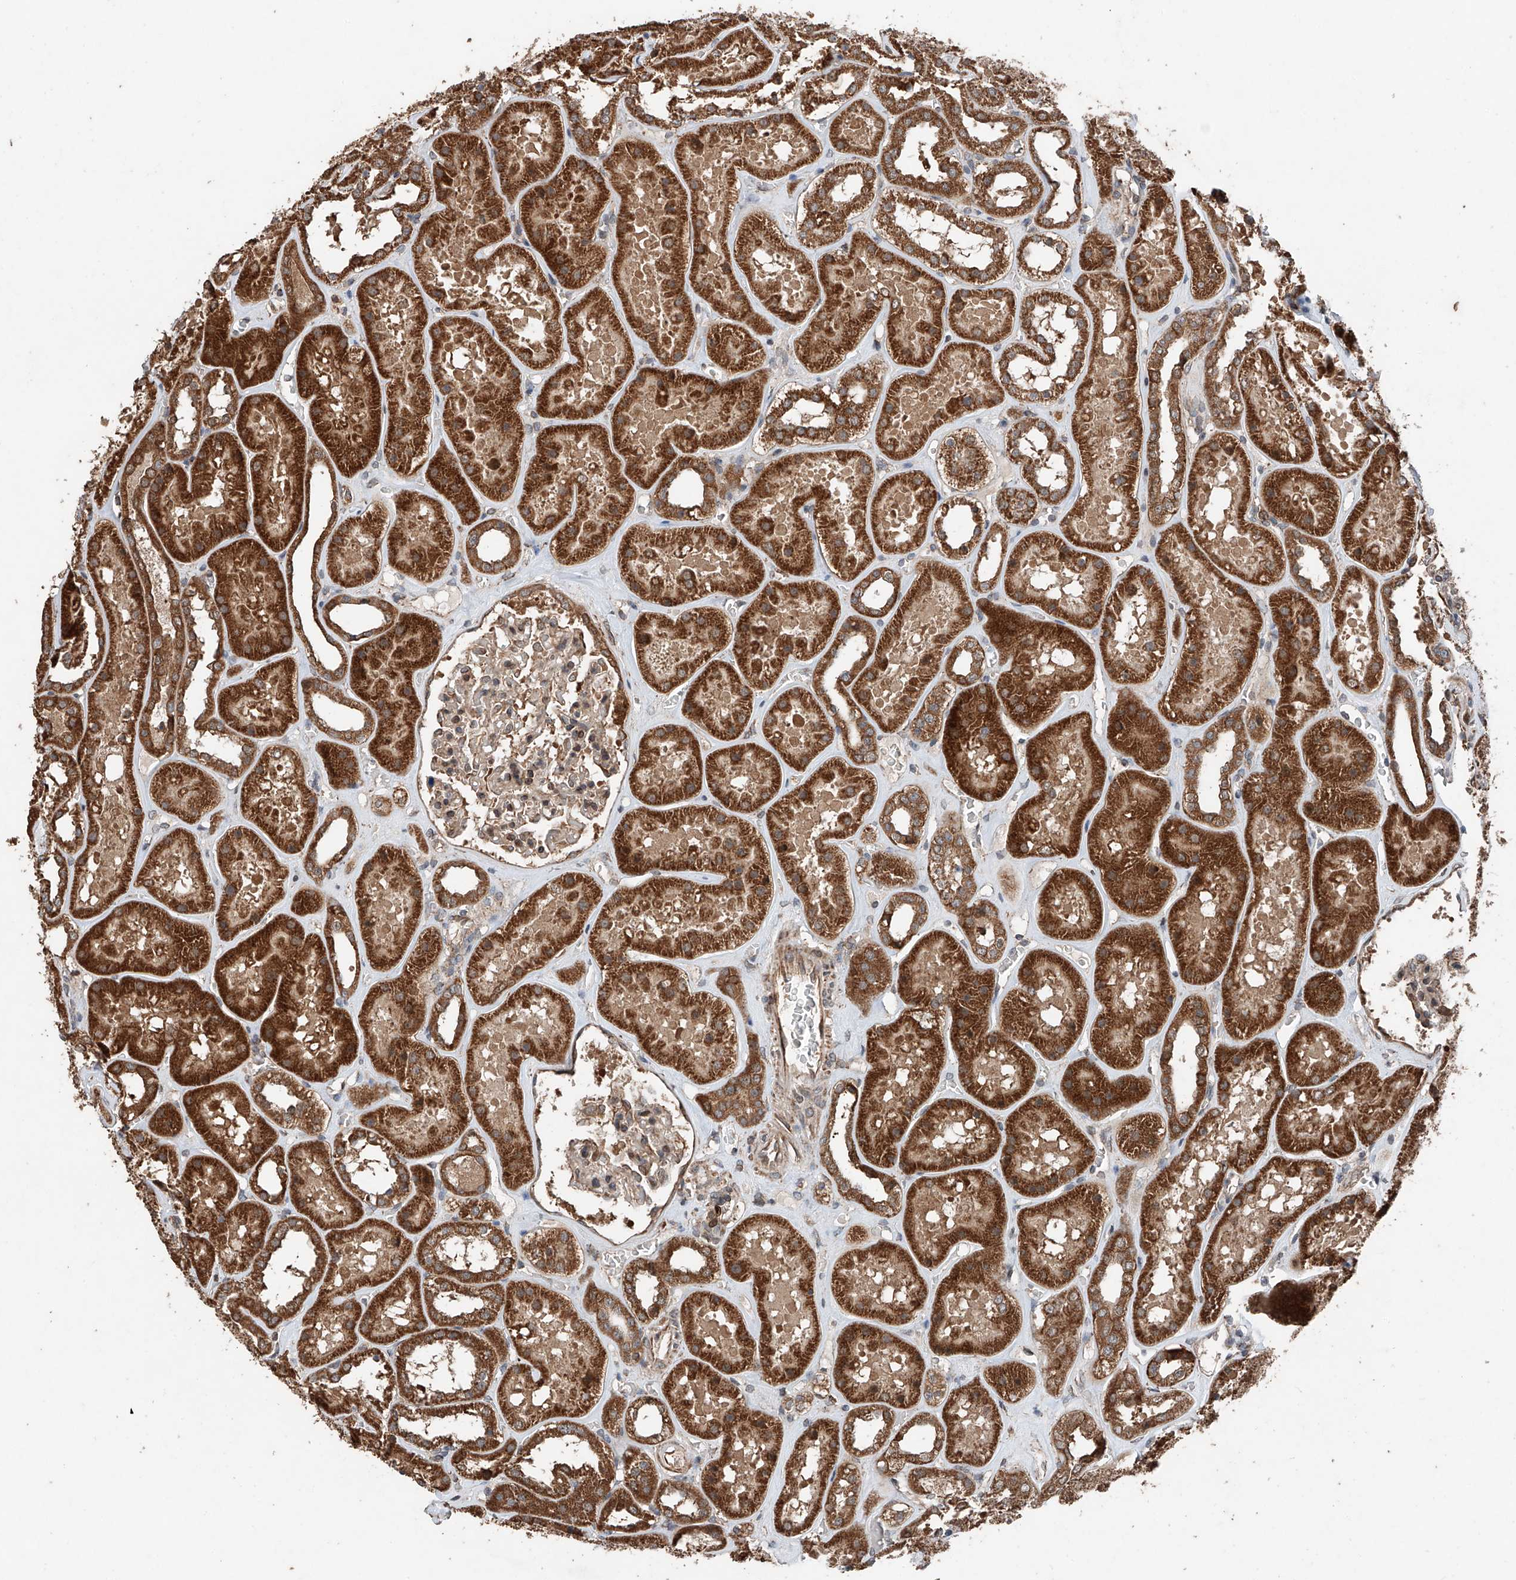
{"staining": {"intensity": "moderate", "quantity": "25%-75%", "location": "cytoplasmic/membranous"}, "tissue": "kidney", "cell_type": "Cells in glomeruli", "image_type": "normal", "snomed": [{"axis": "morphology", "description": "Normal tissue, NOS"}, {"axis": "topography", "description": "Kidney"}], "caption": "Brown immunohistochemical staining in benign kidney shows moderate cytoplasmic/membranous expression in about 25%-75% of cells in glomeruli.", "gene": "AP4B1", "patient": {"sex": "female", "age": 41}}